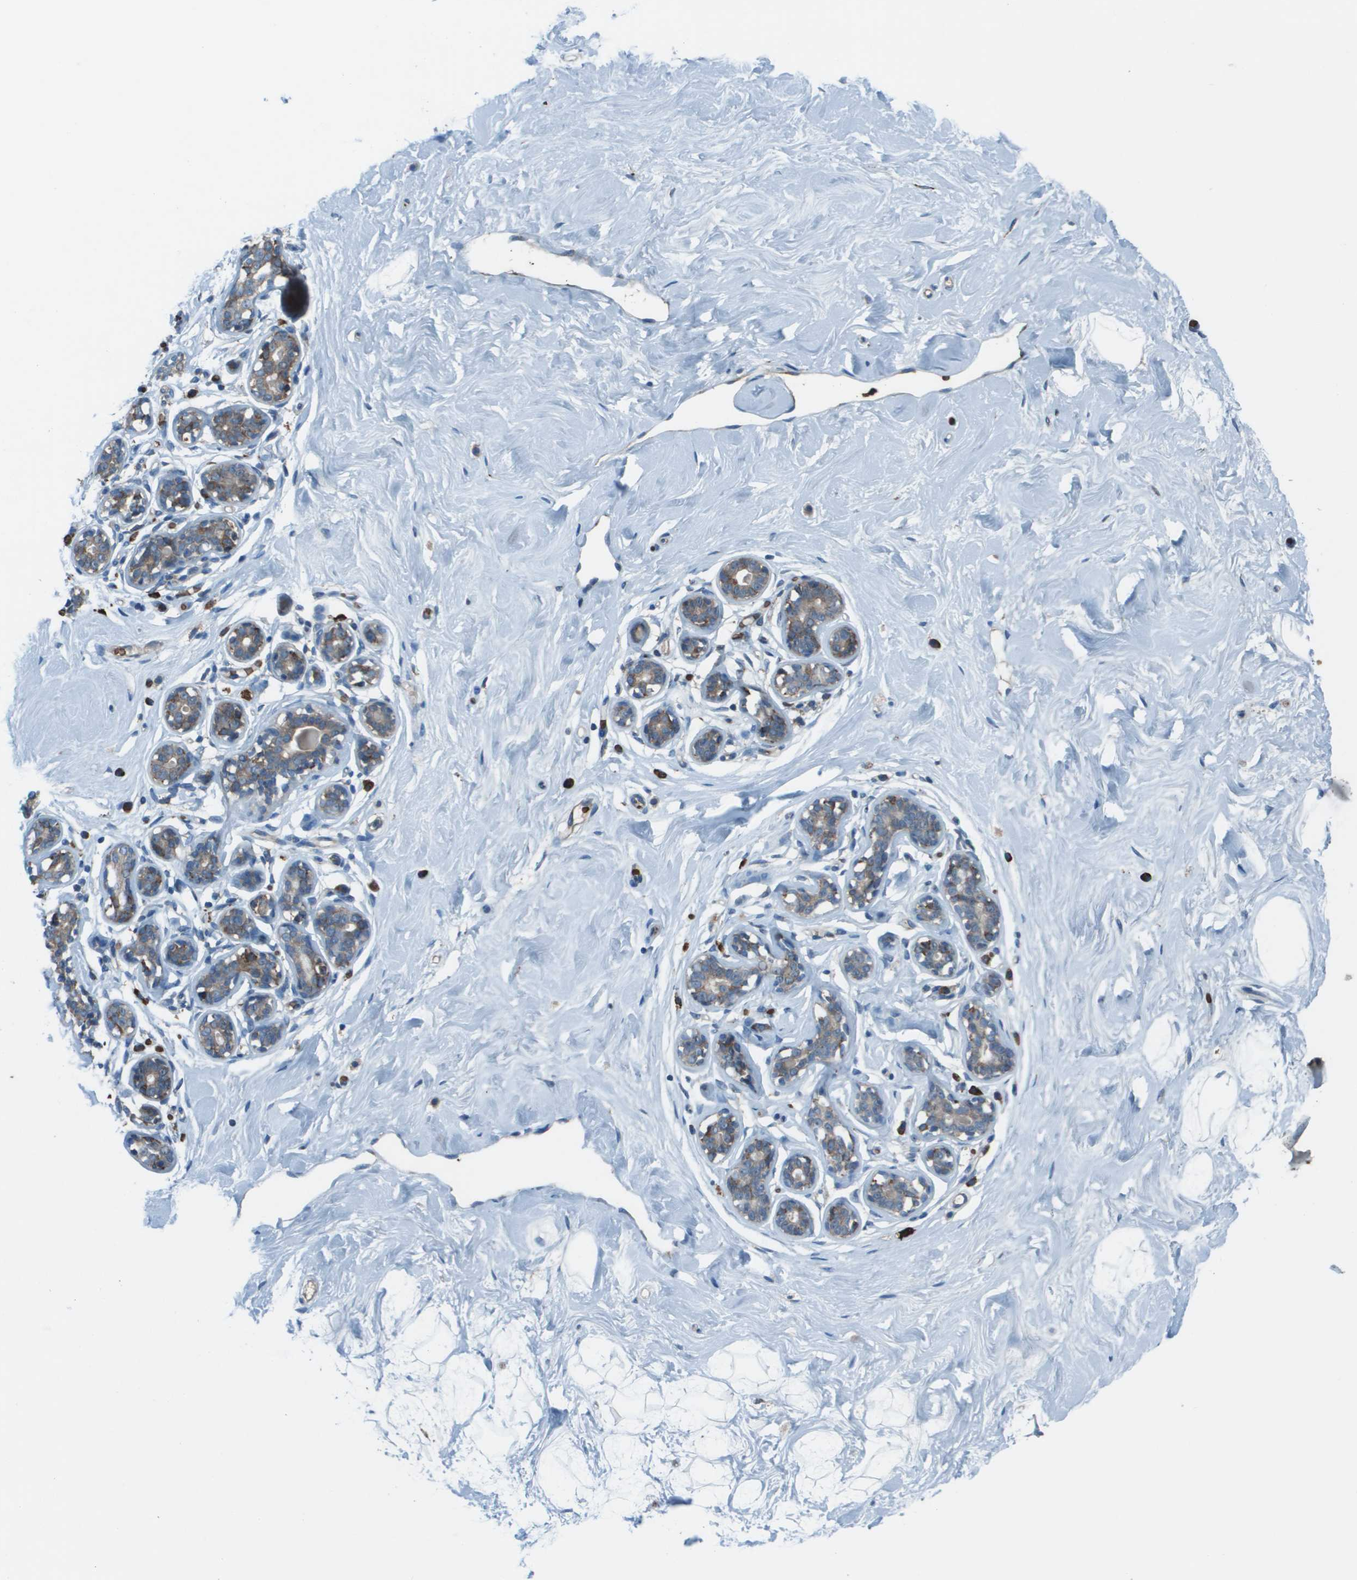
{"staining": {"intensity": "negative", "quantity": "none", "location": "none"}, "tissue": "breast", "cell_type": "Adipocytes", "image_type": "normal", "snomed": [{"axis": "morphology", "description": "Normal tissue, NOS"}, {"axis": "topography", "description": "Breast"}], "caption": "IHC histopathology image of unremarkable breast: human breast stained with DAB displays no significant protein staining in adipocytes.", "gene": "UTS2", "patient": {"sex": "female", "age": 23}}